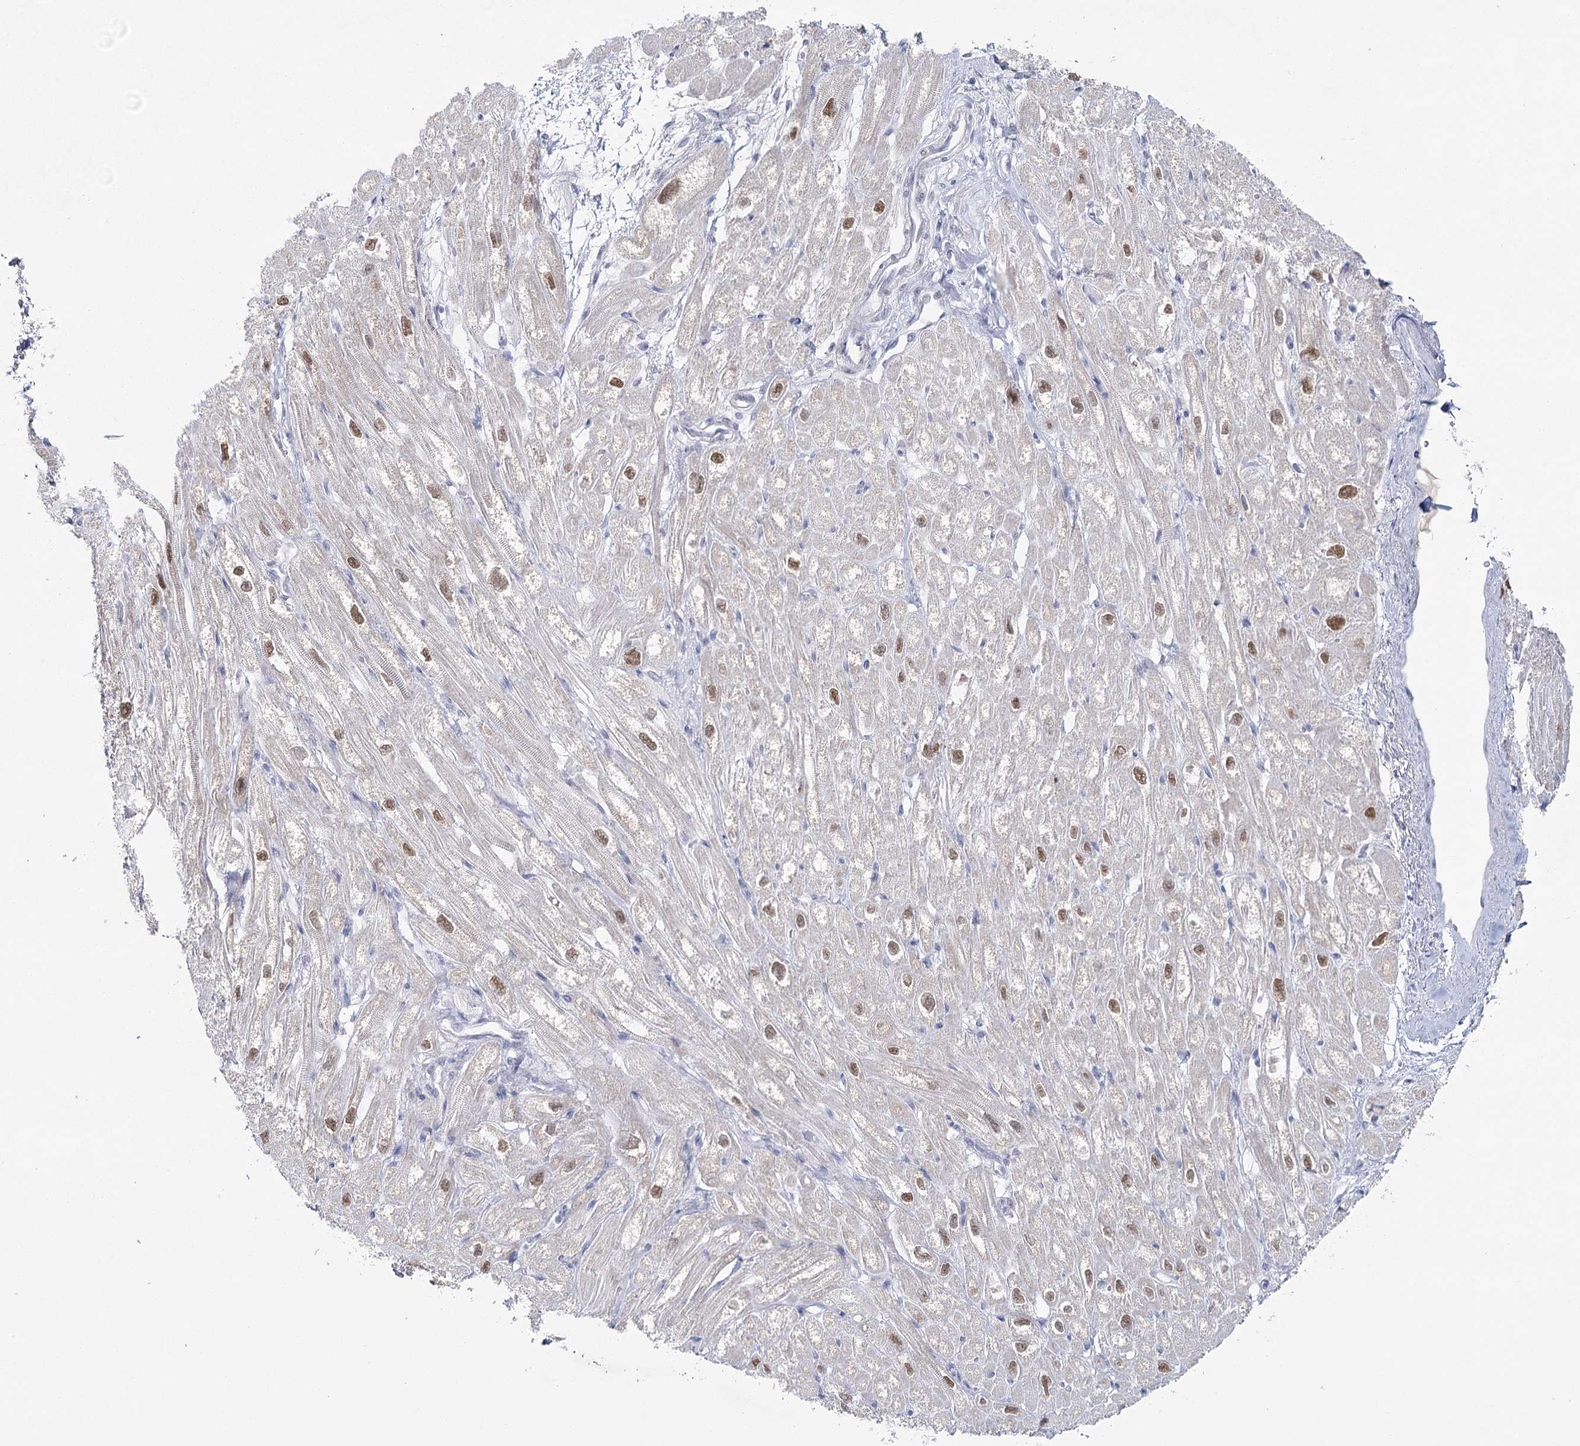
{"staining": {"intensity": "moderate", "quantity": ">75%", "location": "cytoplasmic/membranous,nuclear"}, "tissue": "heart muscle", "cell_type": "Cardiomyocytes", "image_type": "normal", "snomed": [{"axis": "morphology", "description": "Normal tissue, NOS"}, {"axis": "topography", "description": "Heart"}], "caption": "Immunohistochemistry photomicrograph of normal human heart muscle stained for a protein (brown), which demonstrates medium levels of moderate cytoplasmic/membranous,nuclear staining in about >75% of cardiomyocytes.", "gene": "ZC3H8", "patient": {"sex": "male", "age": 50}}